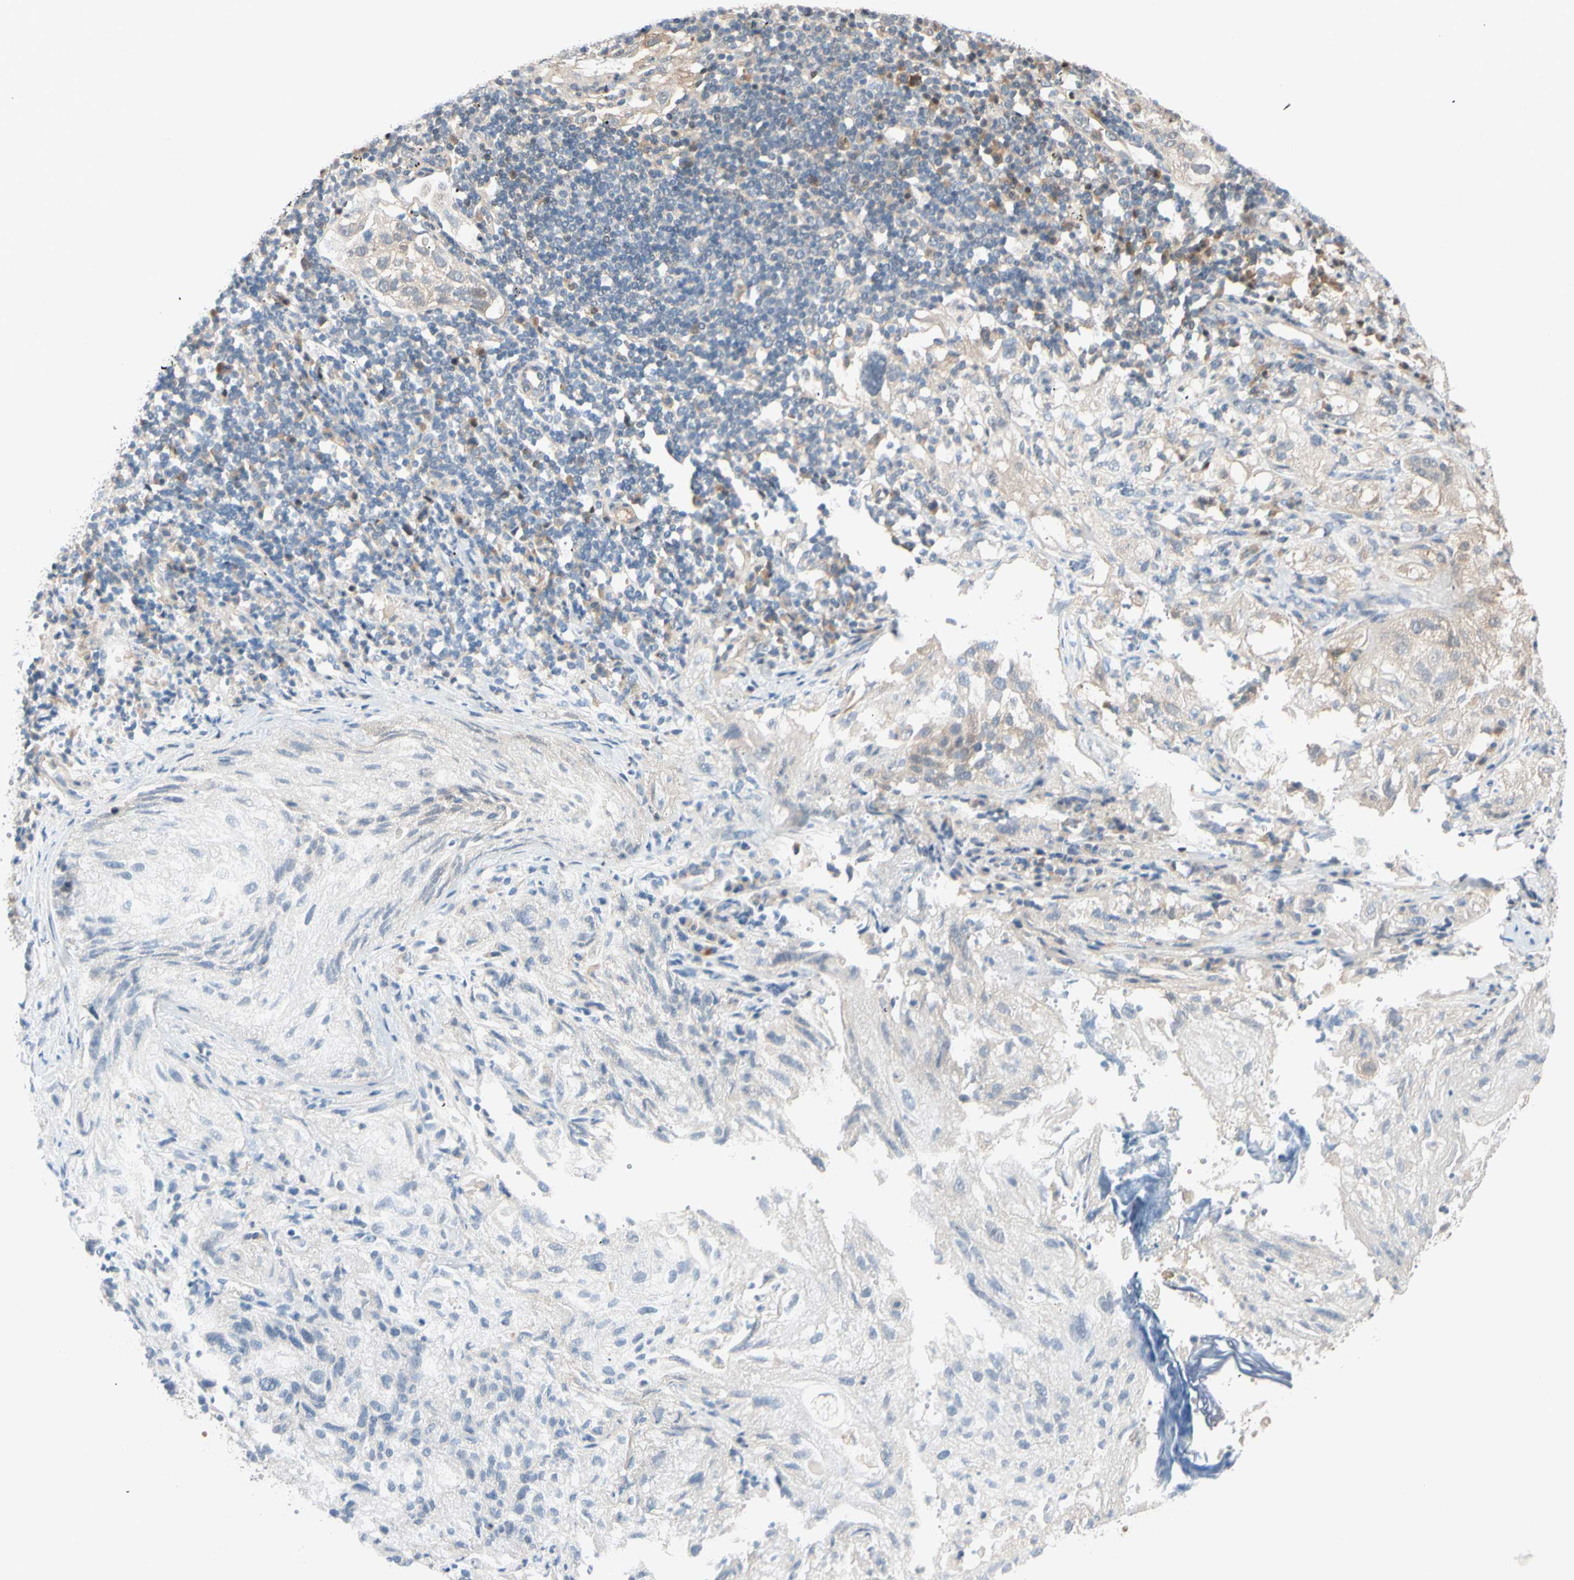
{"staining": {"intensity": "weak", "quantity": "<25%", "location": "cytoplasmic/membranous"}, "tissue": "lung cancer", "cell_type": "Tumor cells", "image_type": "cancer", "snomed": [{"axis": "morphology", "description": "Inflammation, NOS"}, {"axis": "morphology", "description": "Squamous cell carcinoma, NOS"}, {"axis": "topography", "description": "Lymph node"}, {"axis": "topography", "description": "Soft tissue"}, {"axis": "topography", "description": "Lung"}], "caption": "Human lung cancer (squamous cell carcinoma) stained for a protein using IHC displays no staining in tumor cells.", "gene": "TAF4", "patient": {"sex": "male", "age": 66}}